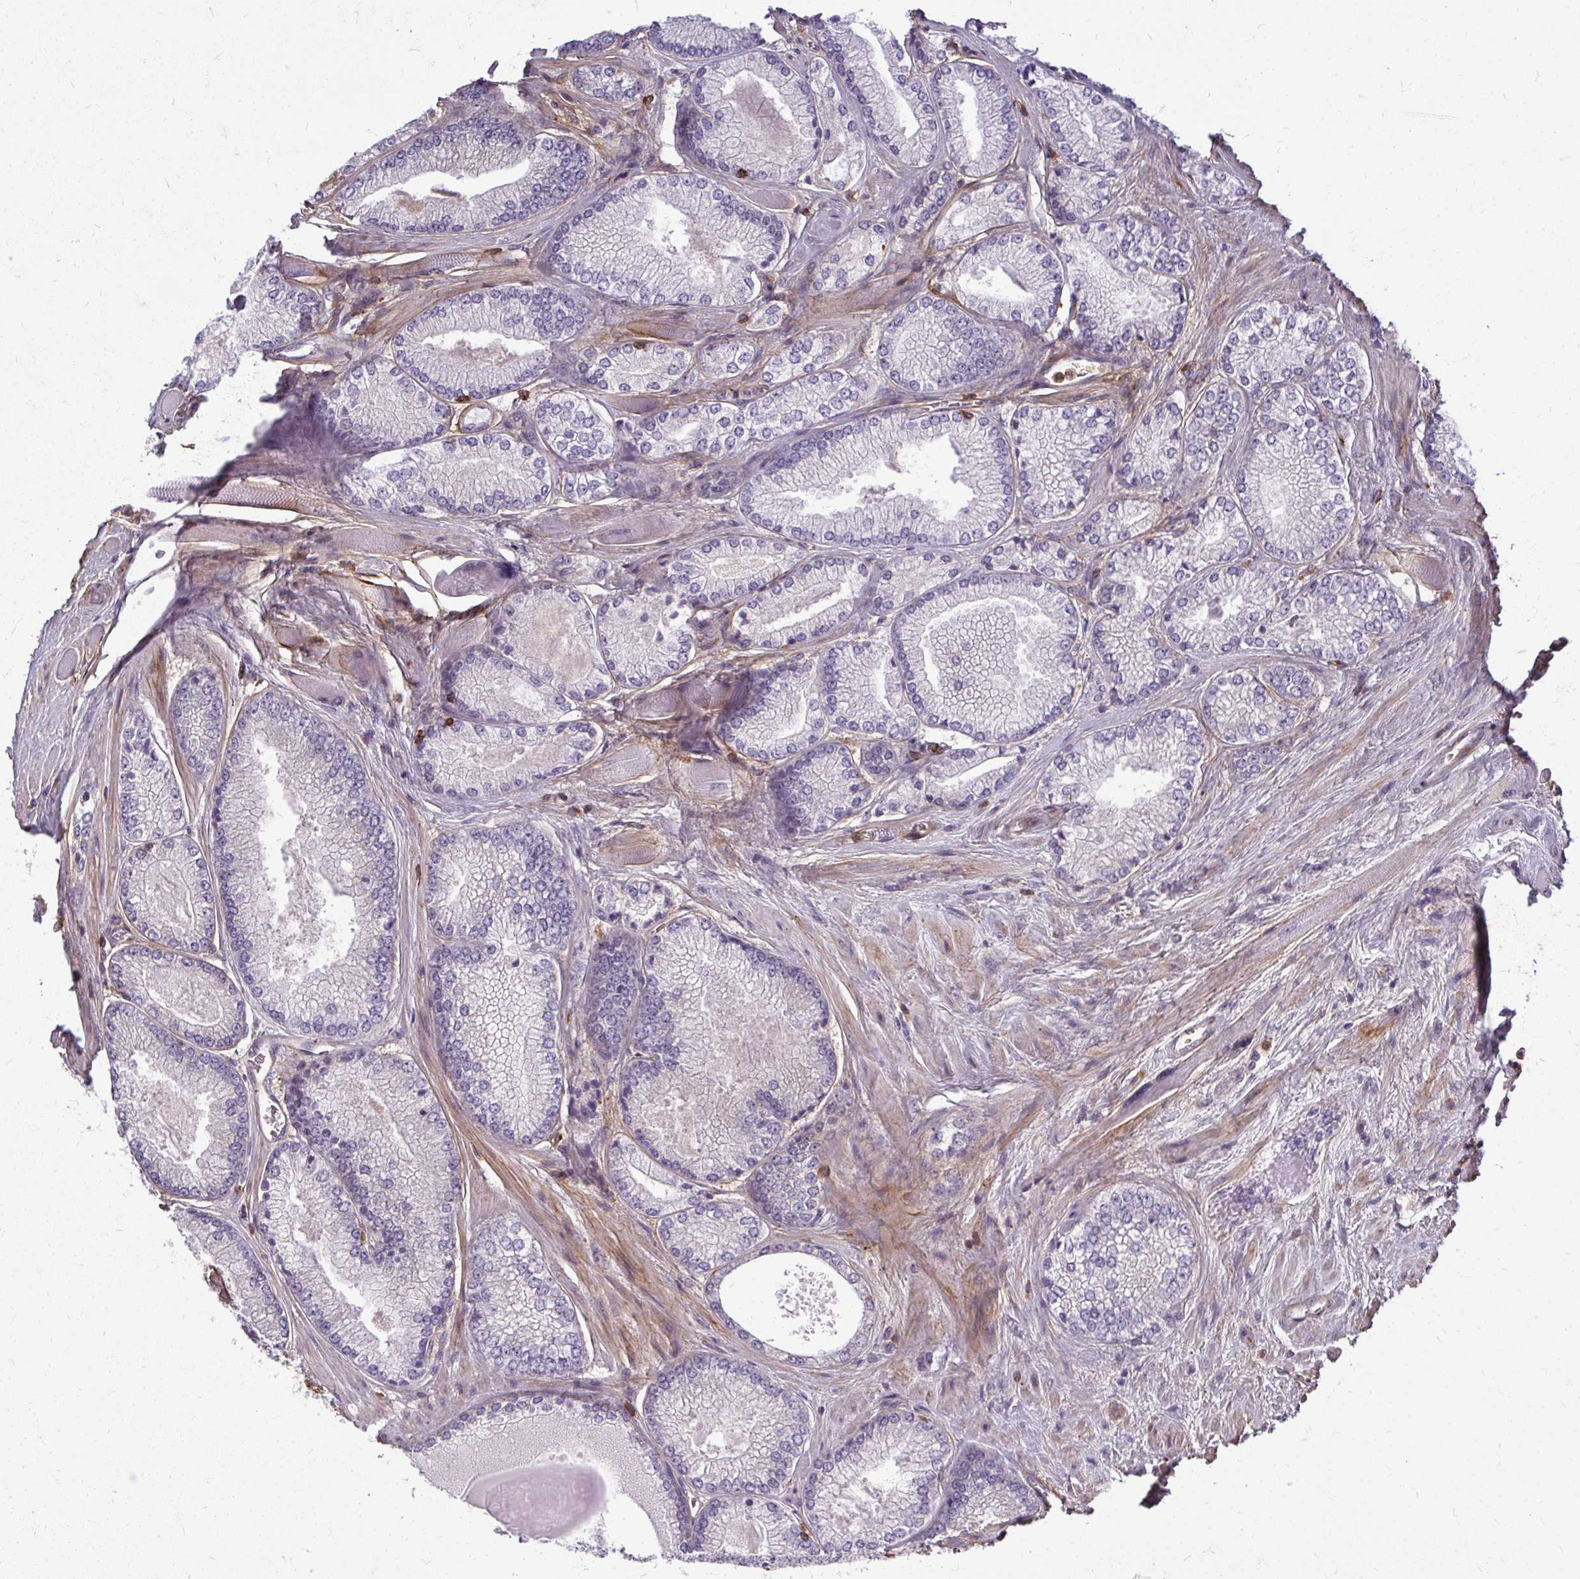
{"staining": {"intensity": "negative", "quantity": "none", "location": "none"}, "tissue": "prostate cancer", "cell_type": "Tumor cells", "image_type": "cancer", "snomed": [{"axis": "morphology", "description": "Adenocarcinoma, Low grade"}, {"axis": "topography", "description": "Prostate"}], "caption": "Prostate cancer (adenocarcinoma (low-grade)) was stained to show a protein in brown. There is no significant staining in tumor cells.", "gene": "AP5M1", "patient": {"sex": "male", "age": 67}}